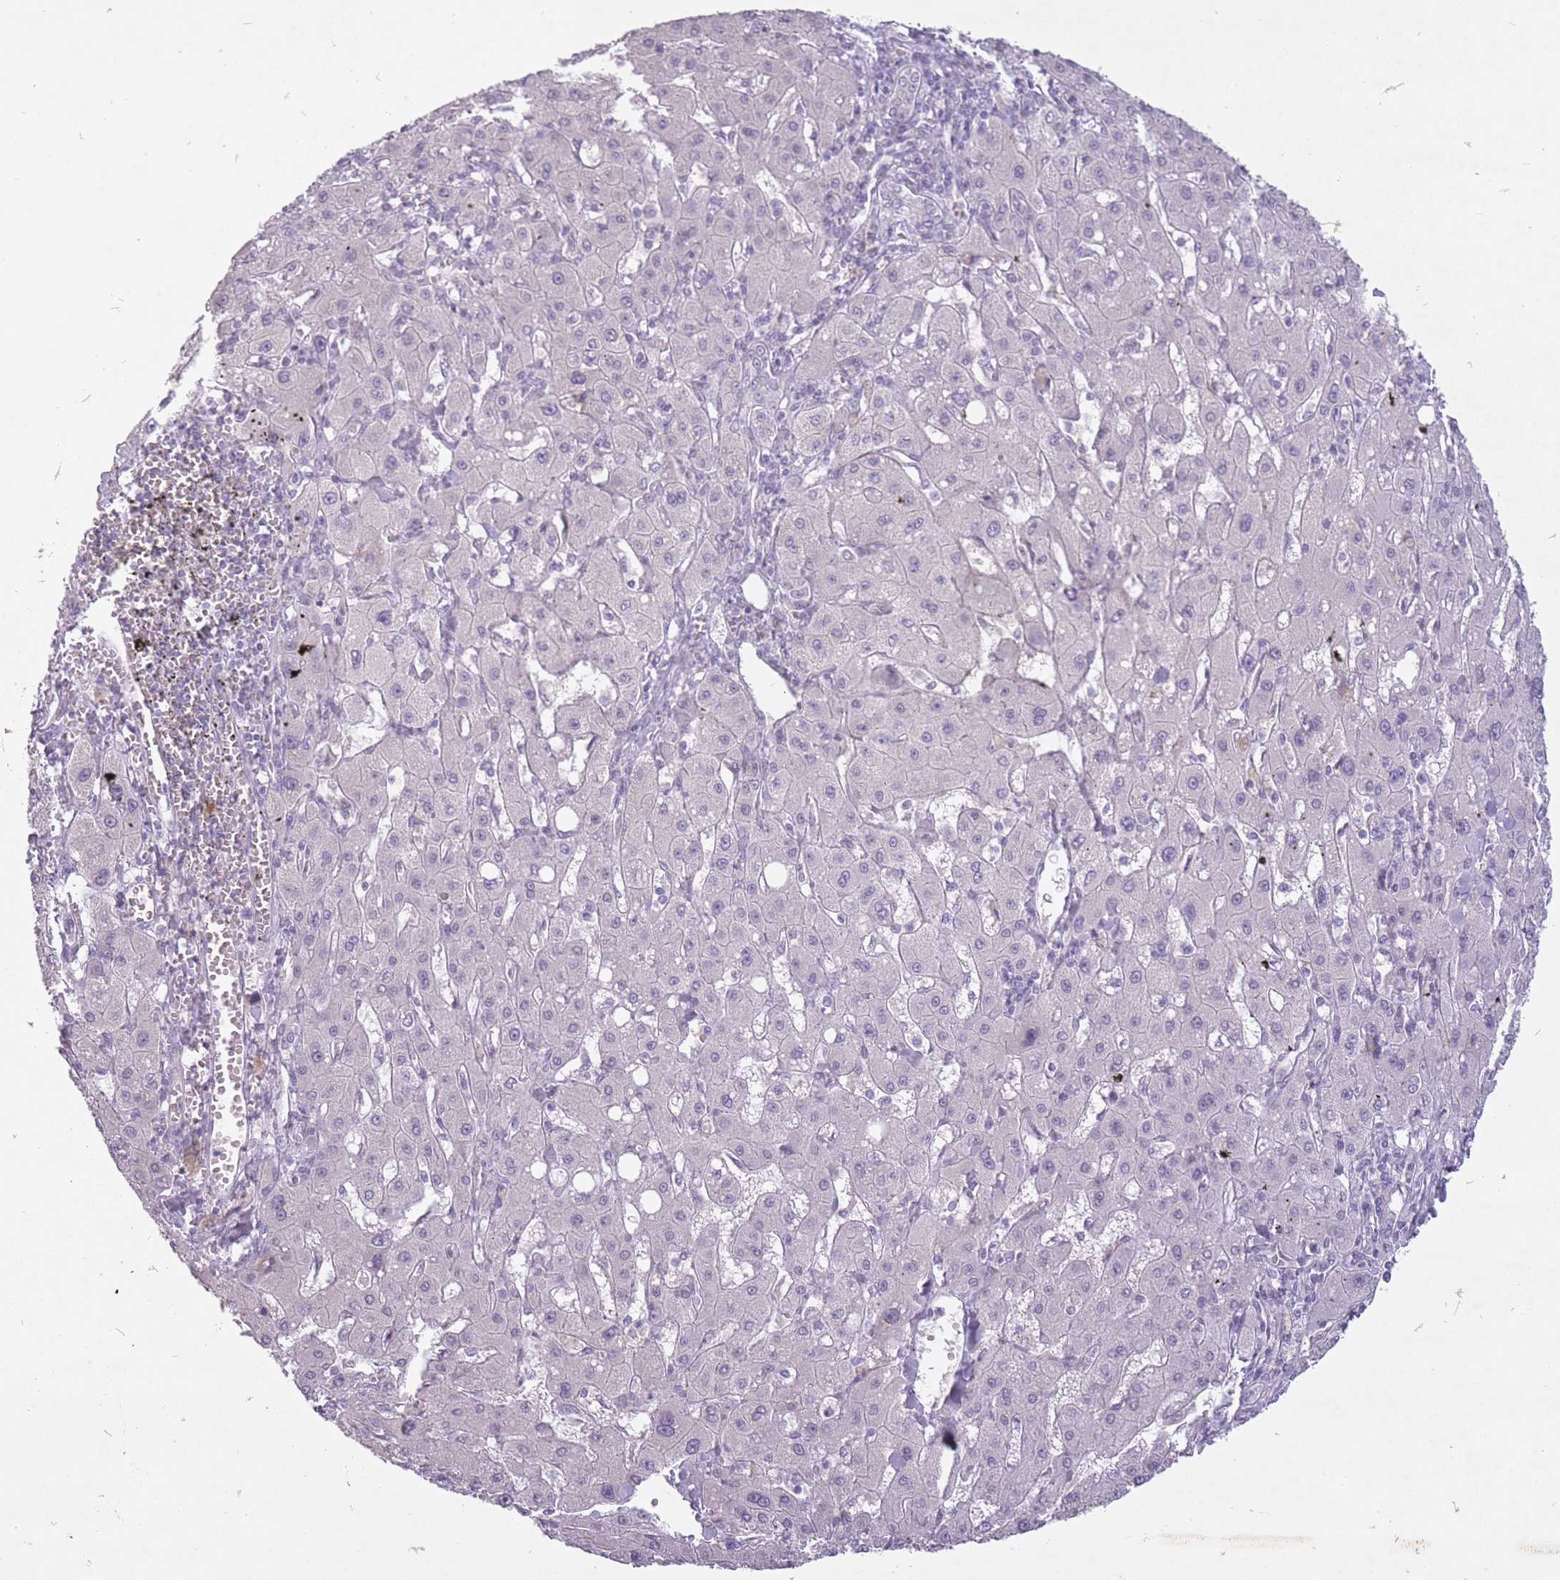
{"staining": {"intensity": "negative", "quantity": "none", "location": "none"}, "tissue": "liver cancer", "cell_type": "Tumor cells", "image_type": "cancer", "snomed": [{"axis": "morphology", "description": "Carcinoma, Hepatocellular, NOS"}, {"axis": "topography", "description": "Liver"}], "caption": "Protein analysis of liver hepatocellular carcinoma demonstrates no significant staining in tumor cells. (Brightfield microscopy of DAB immunohistochemistry (IHC) at high magnification).", "gene": "FAM43B", "patient": {"sex": "male", "age": 72}}